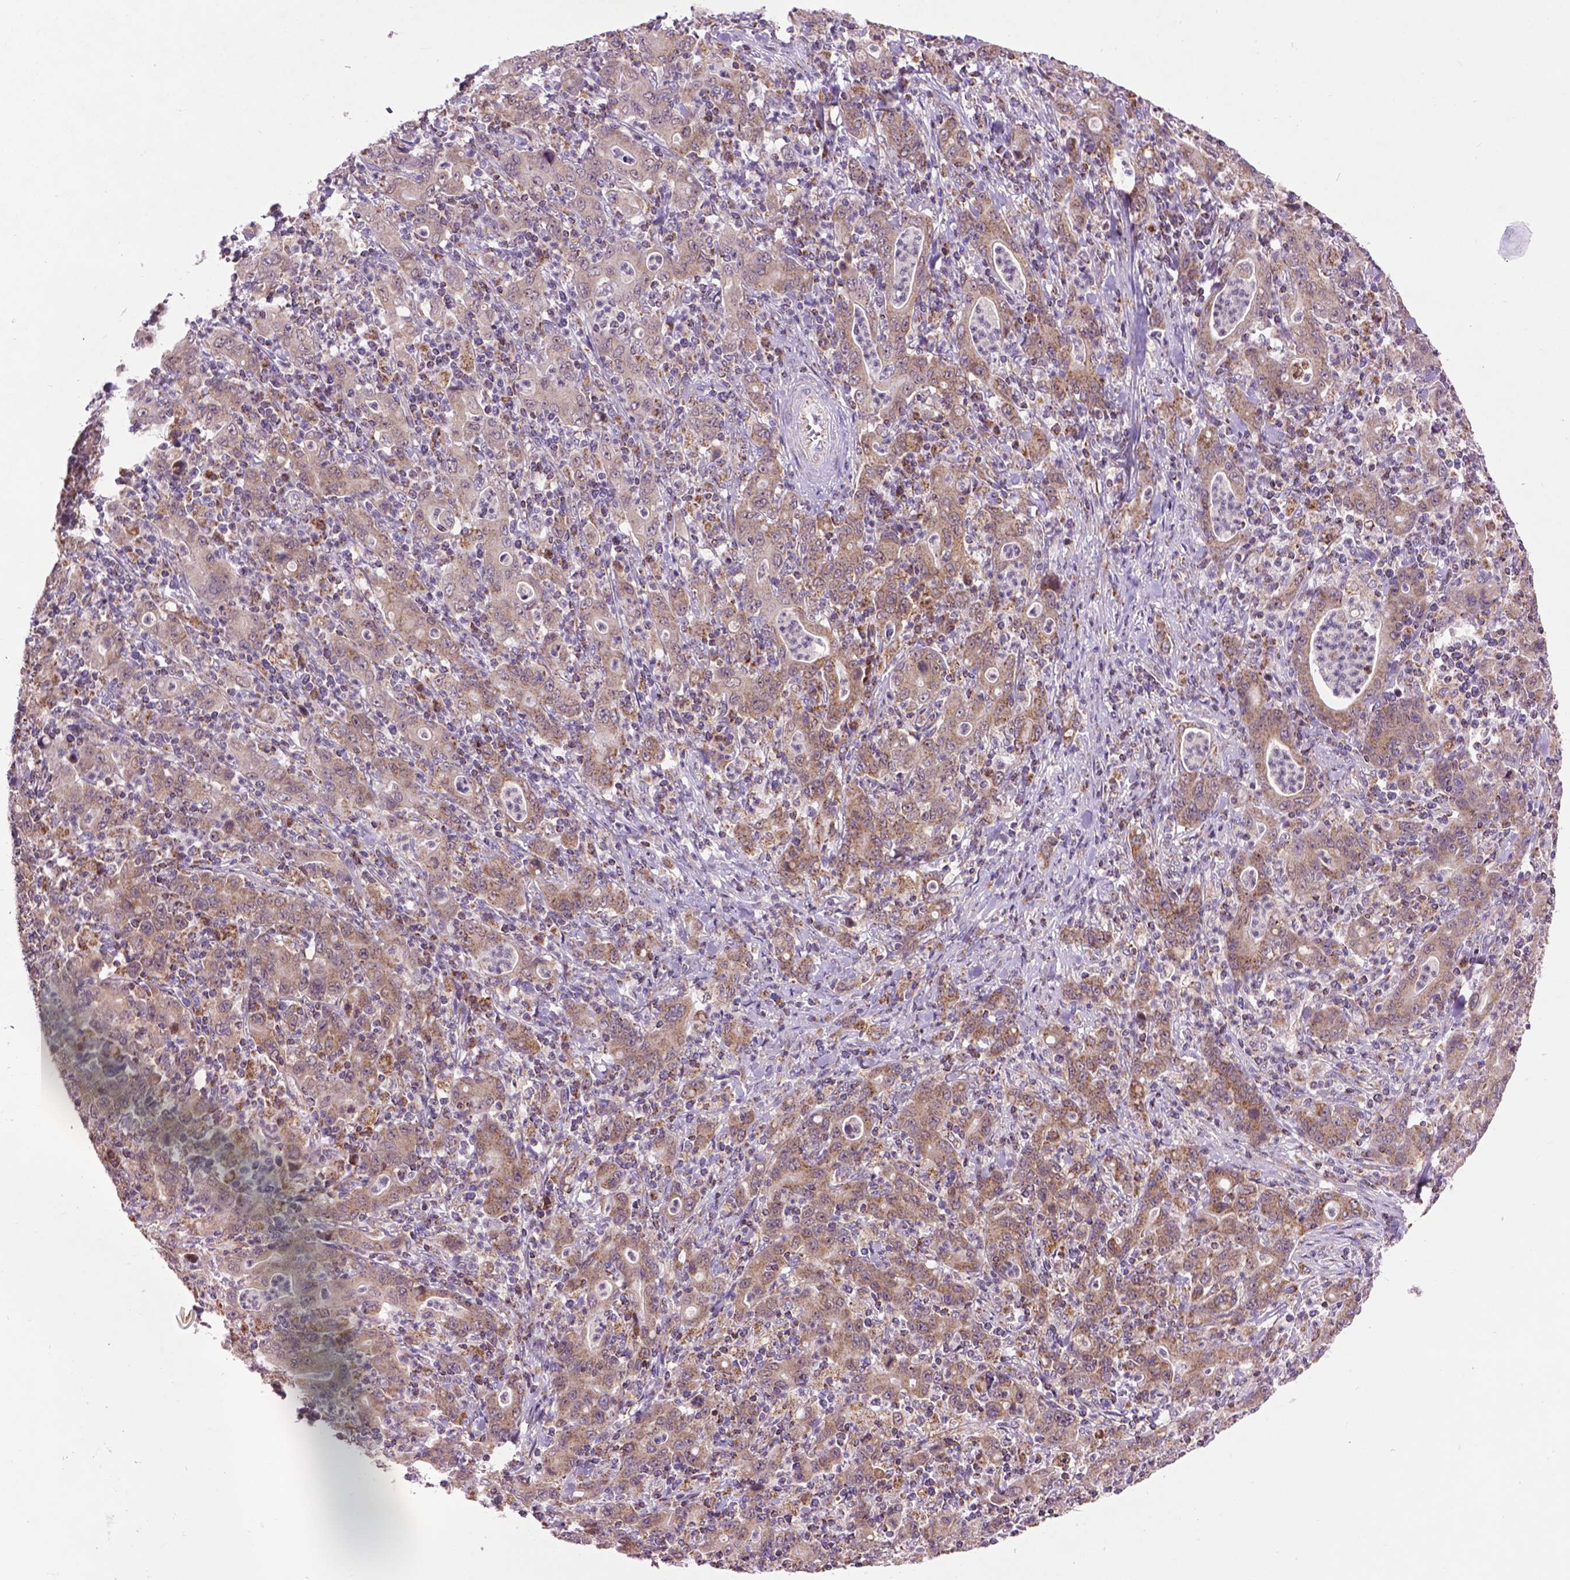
{"staining": {"intensity": "strong", "quantity": "25%-75%", "location": "cytoplasmic/membranous"}, "tissue": "stomach cancer", "cell_type": "Tumor cells", "image_type": "cancer", "snomed": [{"axis": "morphology", "description": "Adenocarcinoma, NOS"}, {"axis": "topography", "description": "Stomach, upper"}], "caption": "Immunohistochemical staining of stomach adenocarcinoma demonstrates strong cytoplasmic/membranous protein expression in approximately 25%-75% of tumor cells.", "gene": "PYCR3", "patient": {"sex": "male", "age": 69}}